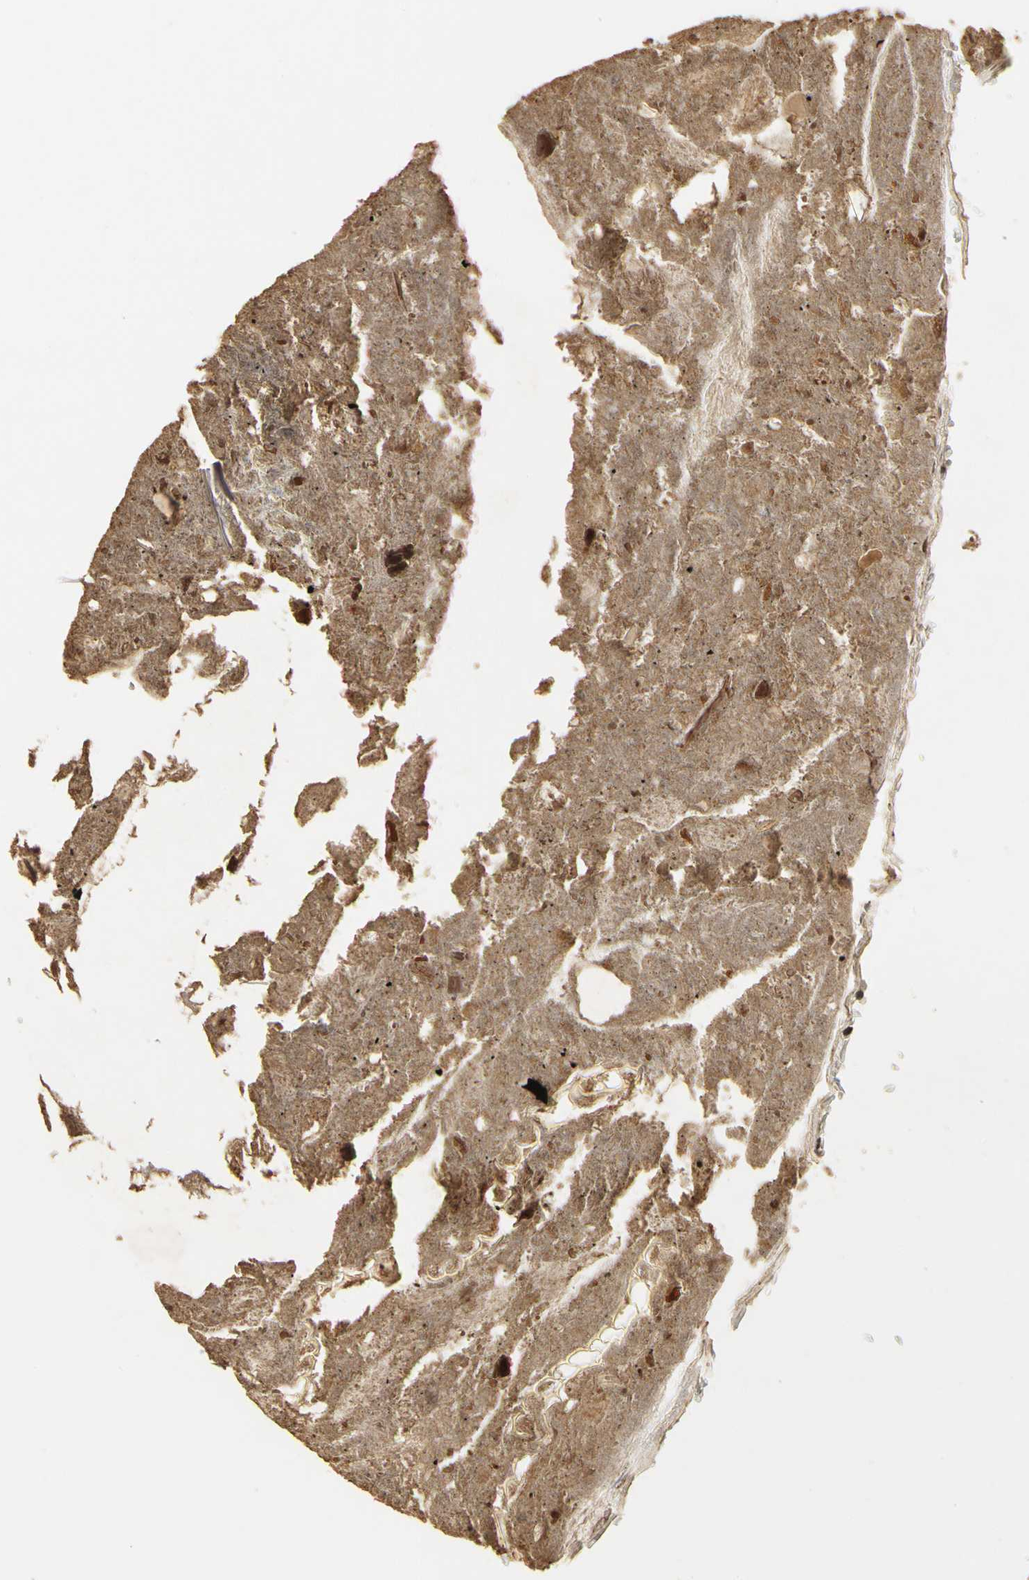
{"staining": {"intensity": "moderate", "quantity": ">75%", "location": "cytoplasmic/membranous,nuclear"}, "tissue": "appendix", "cell_type": "Glandular cells", "image_type": "normal", "snomed": [{"axis": "morphology", "description": "Normal tissue, NOS"}, {"axis": "topography", "description": "Appendix"}], "caption": "Immunohistochemistry of normal appendix exhibits medium levels of moderate cytoplasmic/membranous,nuclear expression in about >75% of glandular cells.", "gene": "SOD1", "patient": {"sex": "female", "age": 10}}